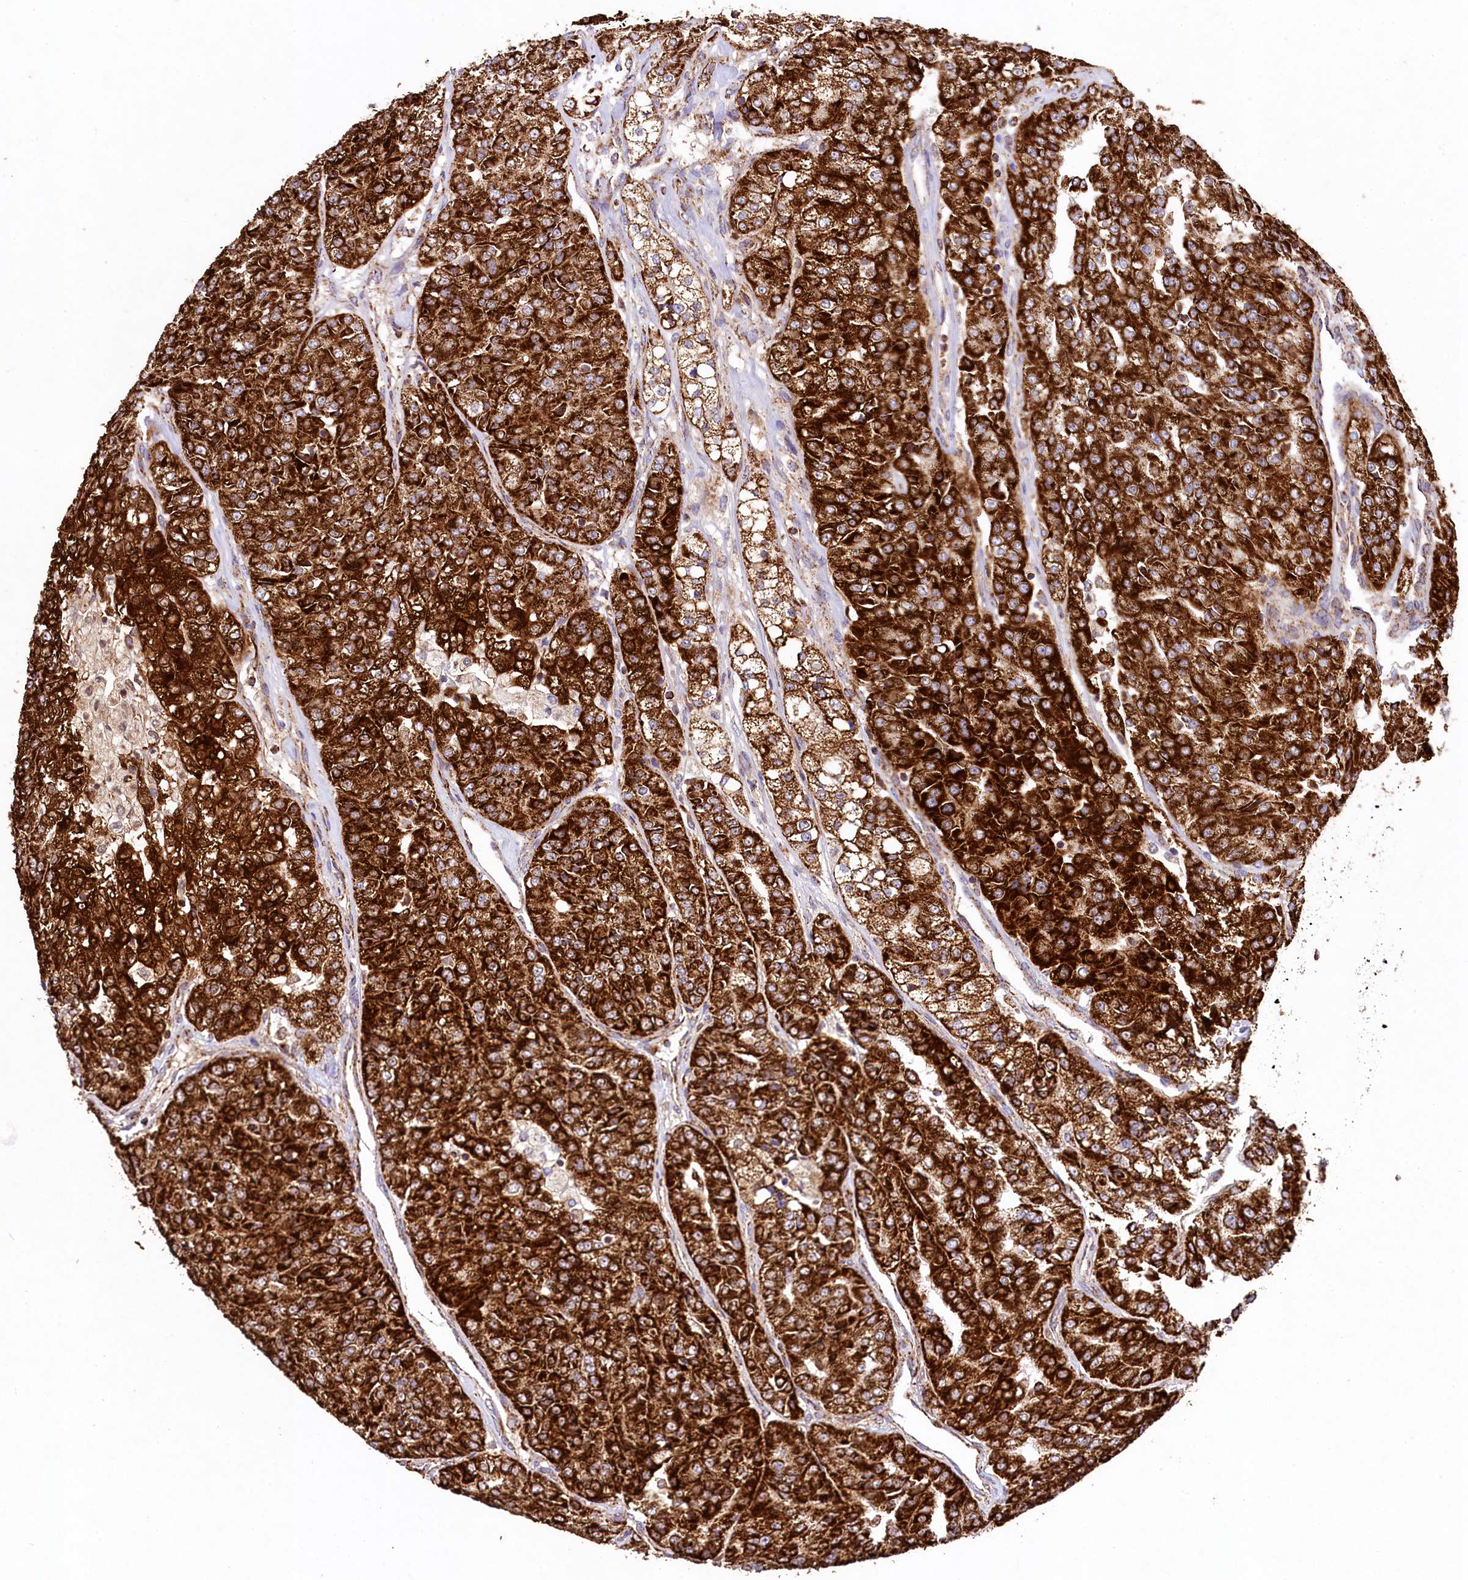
{"staining": {"intensity": "strong", "quantity": ">75%", "location": "cytoplasmic/membranous"}, "tissue": "renal cancer", "cell_type": "Tumor cells", "image_type": "cancer", "snomed": [{"axis": "morphology", "description": "Adenocarcinoma, NOS"}, {"axis": "topography", "description": "Kidney"}], "caption": "Adenocarcinoma (renal) stained for a protein (brown) displays strong cytoplasmic/membranous positive expression in about >75% of tumor cells.", "gene": "CLYBL", "patient": {"sex": "female", "age": 63}}